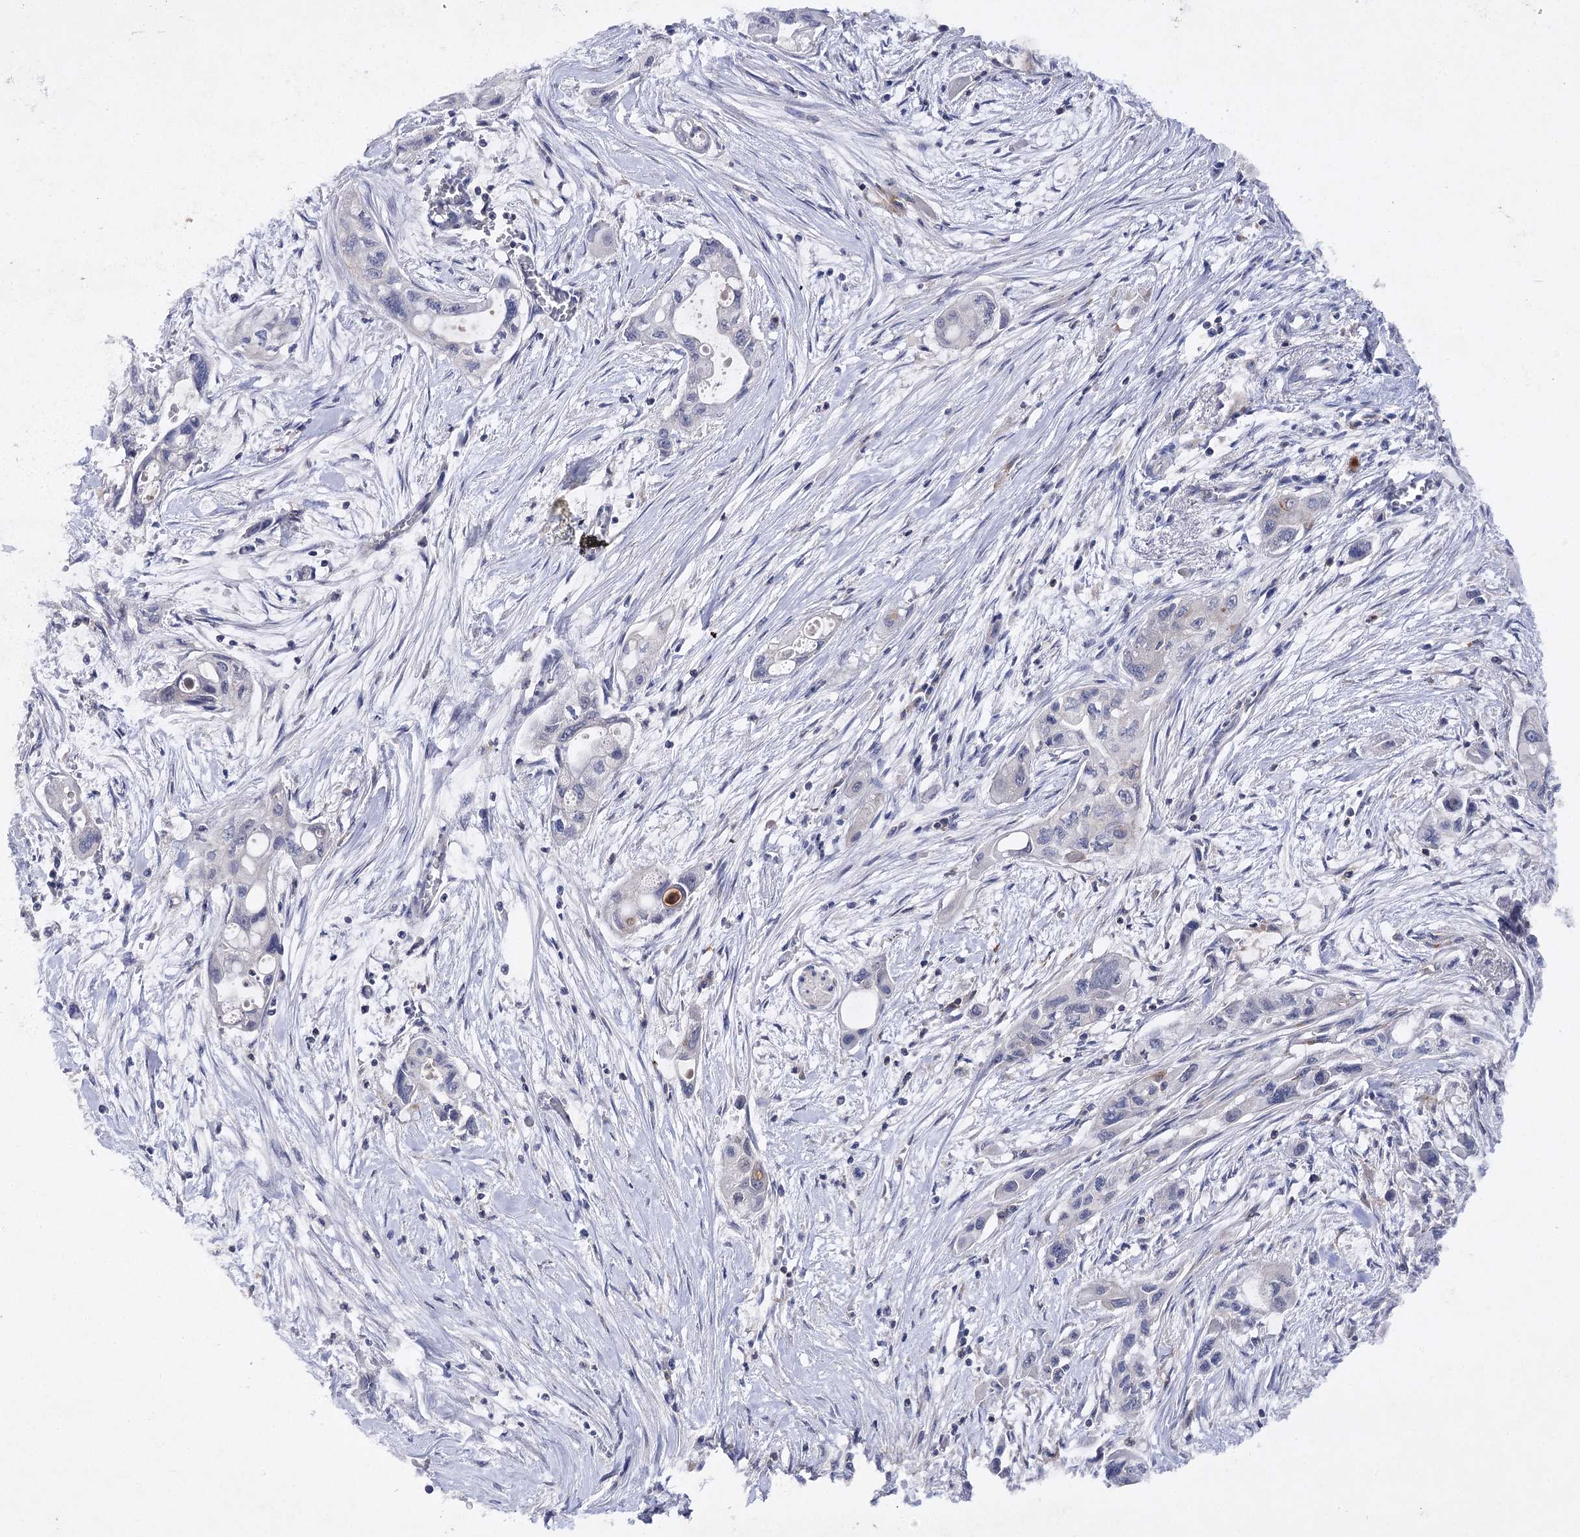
{"staining": {"intensity": "negative", "quantity": "none", "location": "none"}, "tissue": "pancreatic cancer", "cell_type": "Tumor cells", "image_type": "cancer", "snomed": [{"axis": "morphology", "description": "Adenocarcinoma, NOS"}, {"axis": "topography", "description": "Pancreas"}], "caption": "Tumor cells are negative for protein expression in human pancreatic cancer (adenocarcinoma). (IHC, brightfield microscopy, high magnification).", "gene": "BCR", "patient": {"sex": "male", "age": 75}}